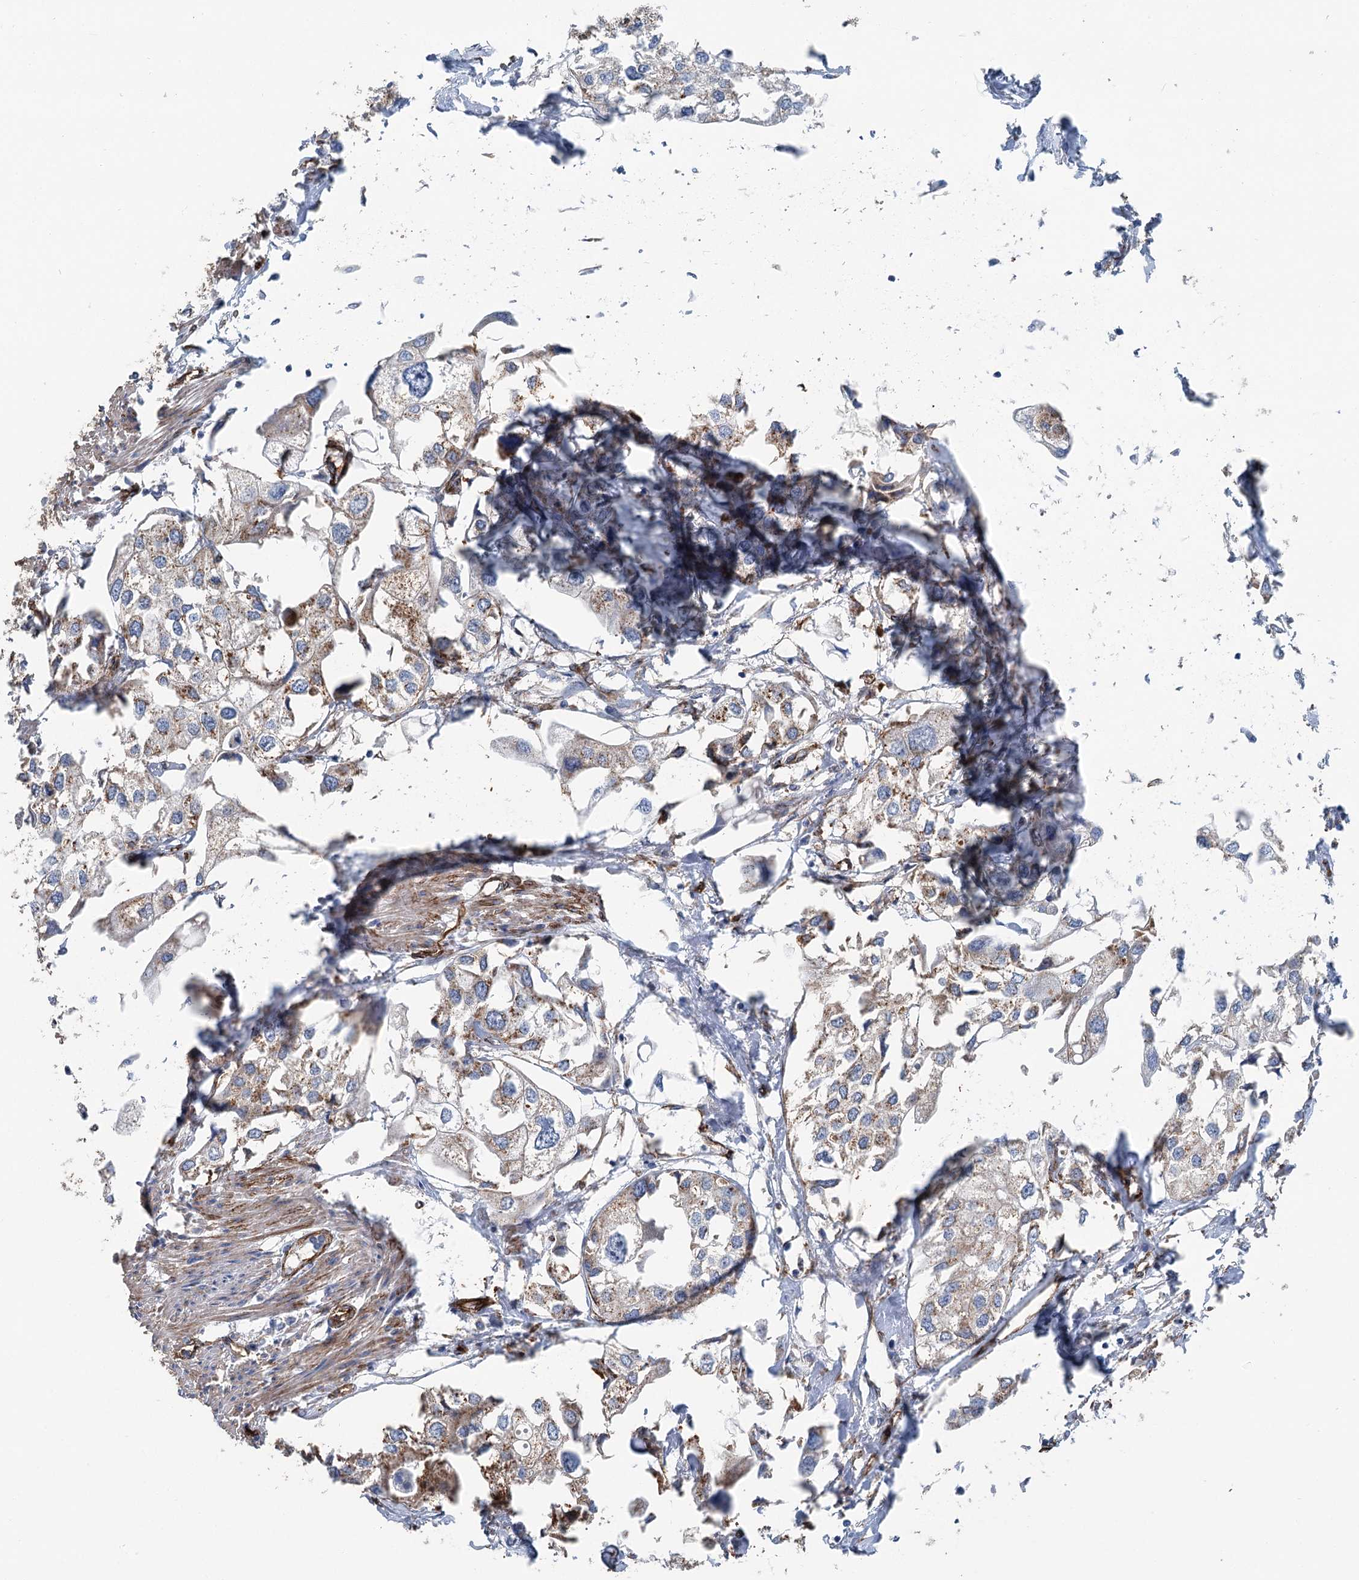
{"staining": {"intensity": "moderate", "quantity": ">75%", "location": "cytoplasmic/membranous"}, "tissue": "urothelial cancer", "cell_type": "Tumor cells", "image_type": "cancer", "snomed": [{"axis": "morphology", "description": "Urothelial carcinoma, High grade"}, {"axis": "topography", "description": "Urinary bladder"}], "caption": "The micrograph reveals immunohistochemical staining of urothelial cancer. There is moderate cytoplasmic/membranous staining is identified in about >75% of tumor cells. Using DAB (3,3'-diaminobenzidine) (brown) and hematoxylin (blue) stains, captured at high magnification using brightfield microscopy.", "gene": "IQSEC1", "patient": {"sex": "male", "age": 64}}